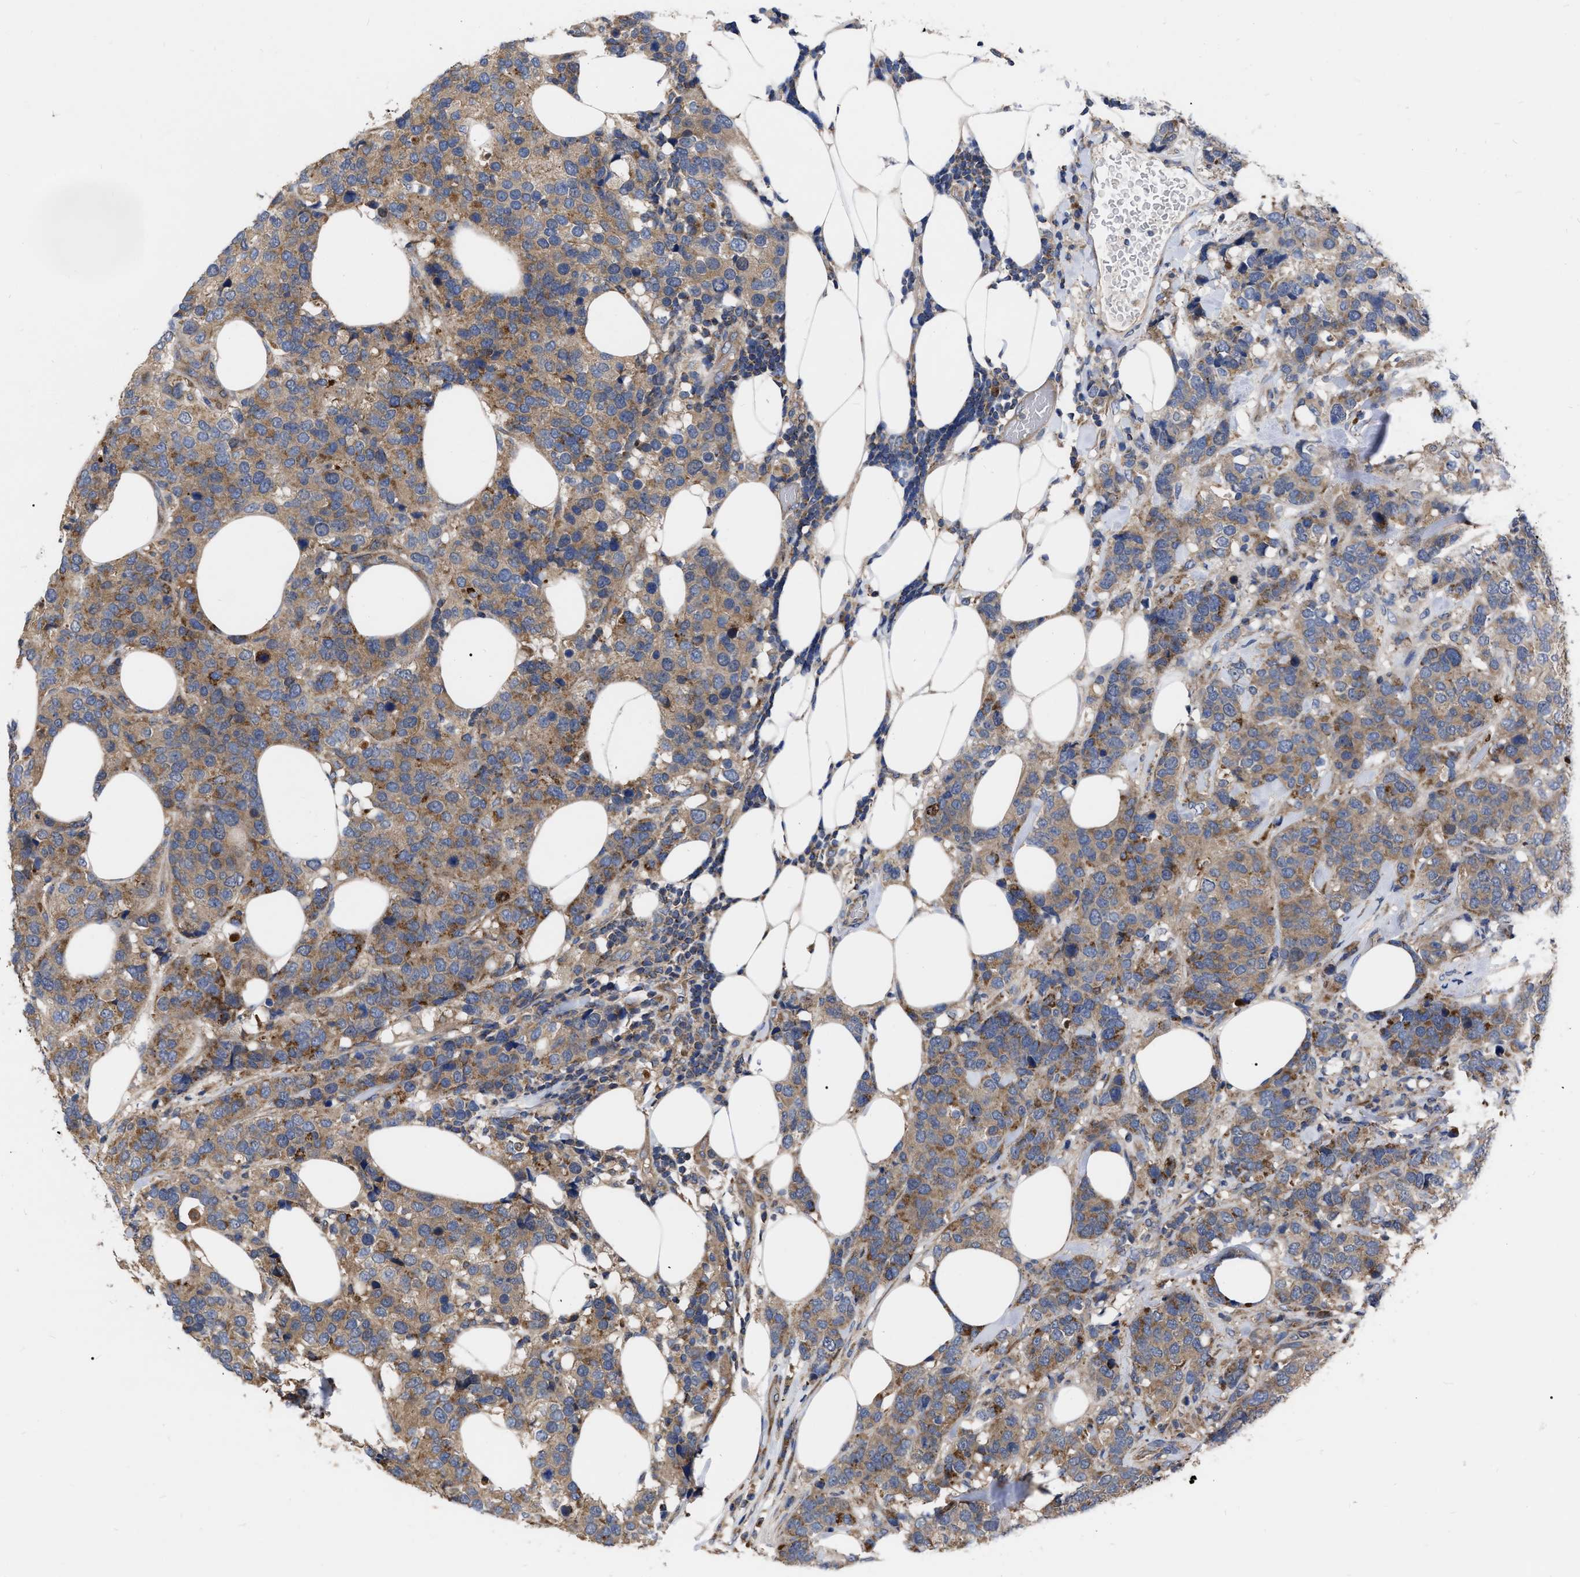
{"staining": {"intensity": "moderate", "quantity": ">75%", "location": "cytoplasmic/membranous"}, "tissue": "breast cancer", "cell_type": "Tumor cells", "image_type": "cancer", "snomed": [{"axis": "morphology", "description": "Lobular carcinoma"}, {"axis": "topography", "description": "Breast"}], "caption": "A brown stain shows moderate cytoplasmic/membranous positivity of a protein in human breast cancer tumor cells. (DAB IHC with brightfield microscopy, high magnification).", "gene": "CDKN2C", "patient": {"sex": "female", "age": 59}}